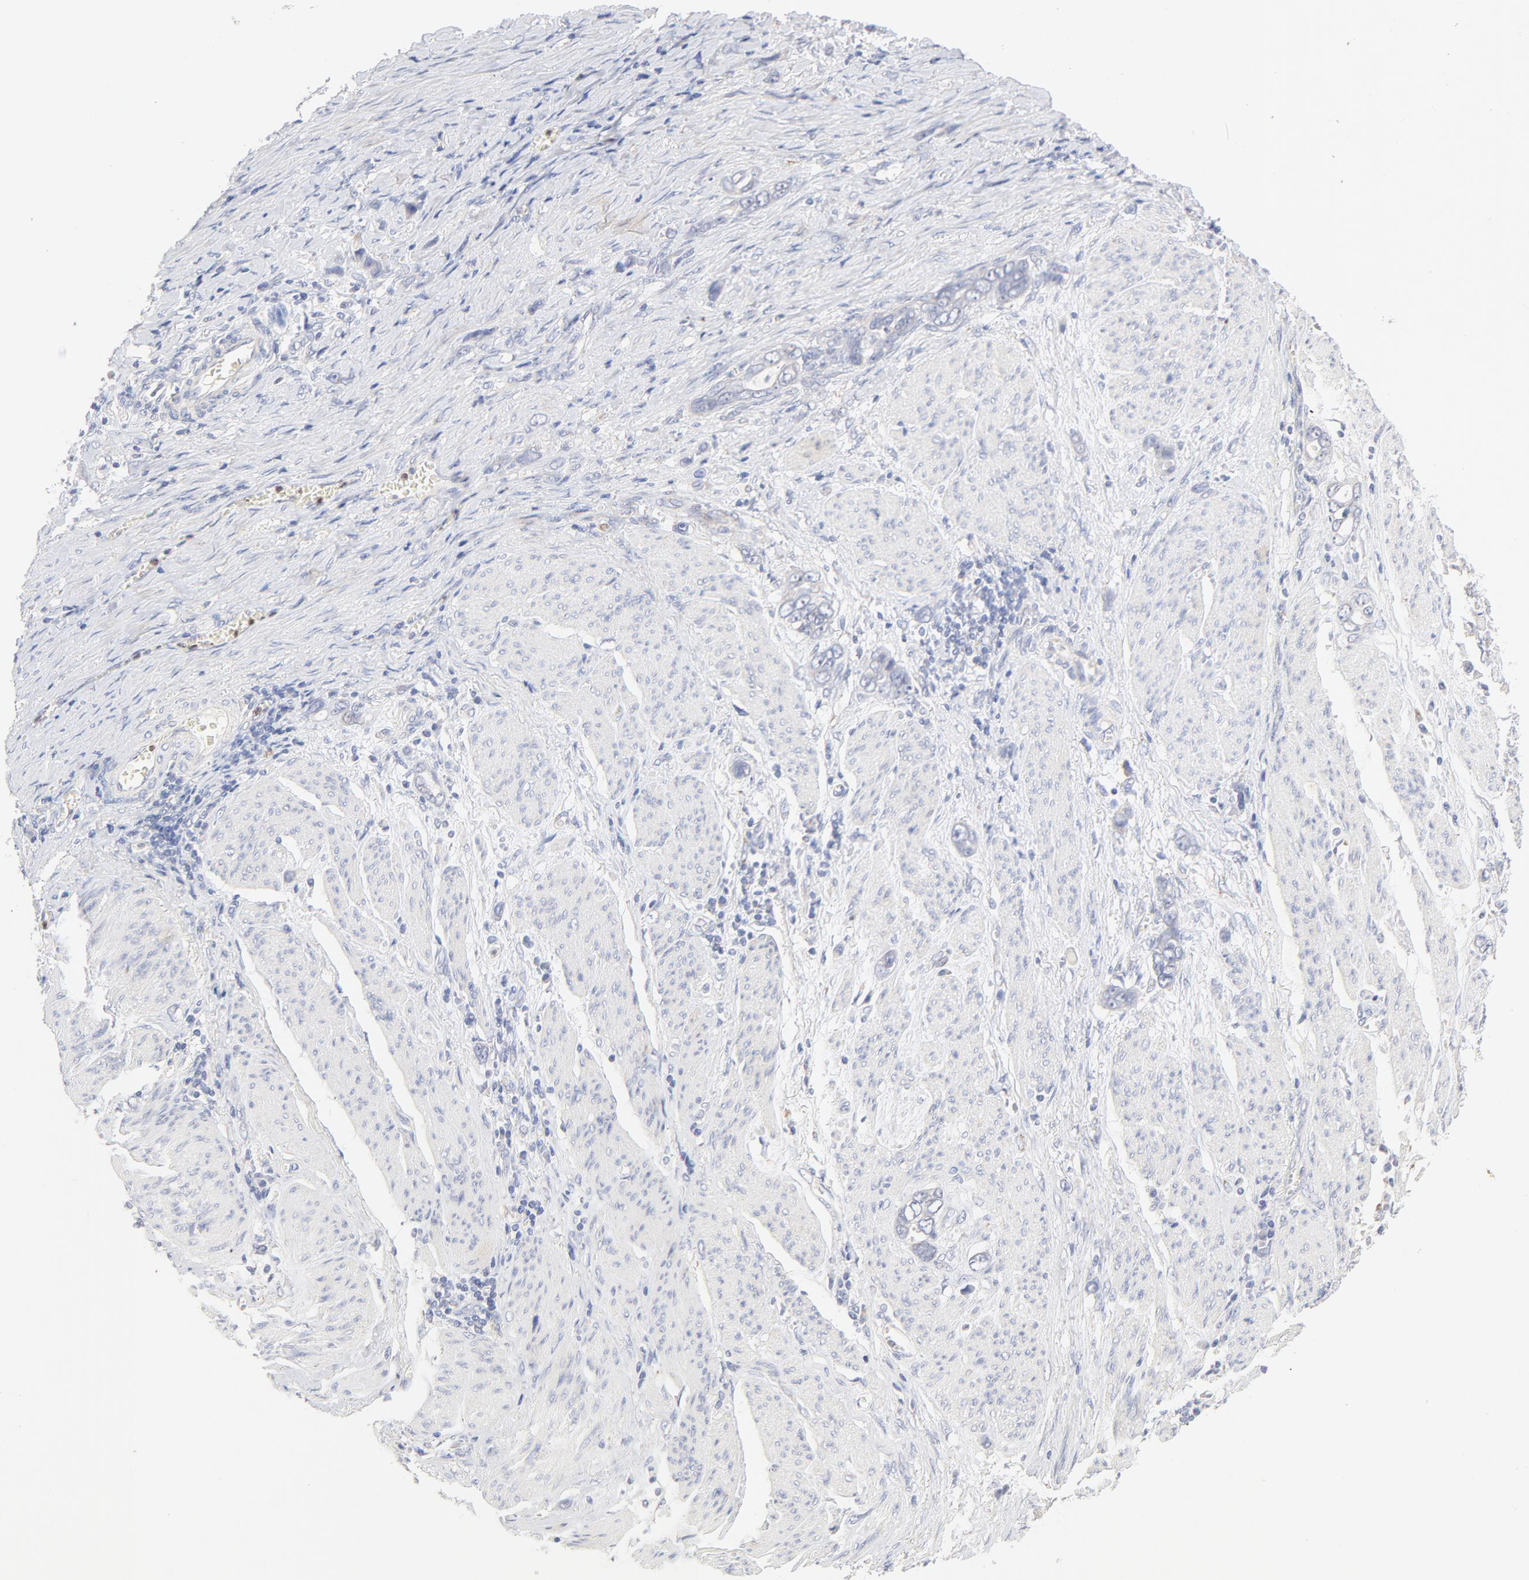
{"staining": {"intensity": "negative", "quantity": "none", "location": "none"}, "tissue": "stomach cancer", "cell_type": "Tumor cells", "image_type": "cancer", "snomed": [{"axis": "morphology", "description": "Adenocarcinoma, NOS"}, {"axis": "topography", "description": "Stomach"}], "caption": "IHC photomicrograph of stomach adenocarcinoma stained for a protein (brown), which displays no staining in tumor cells.", "gene": "MTERF2", "patient": {"sex": "male", "age": 78}}